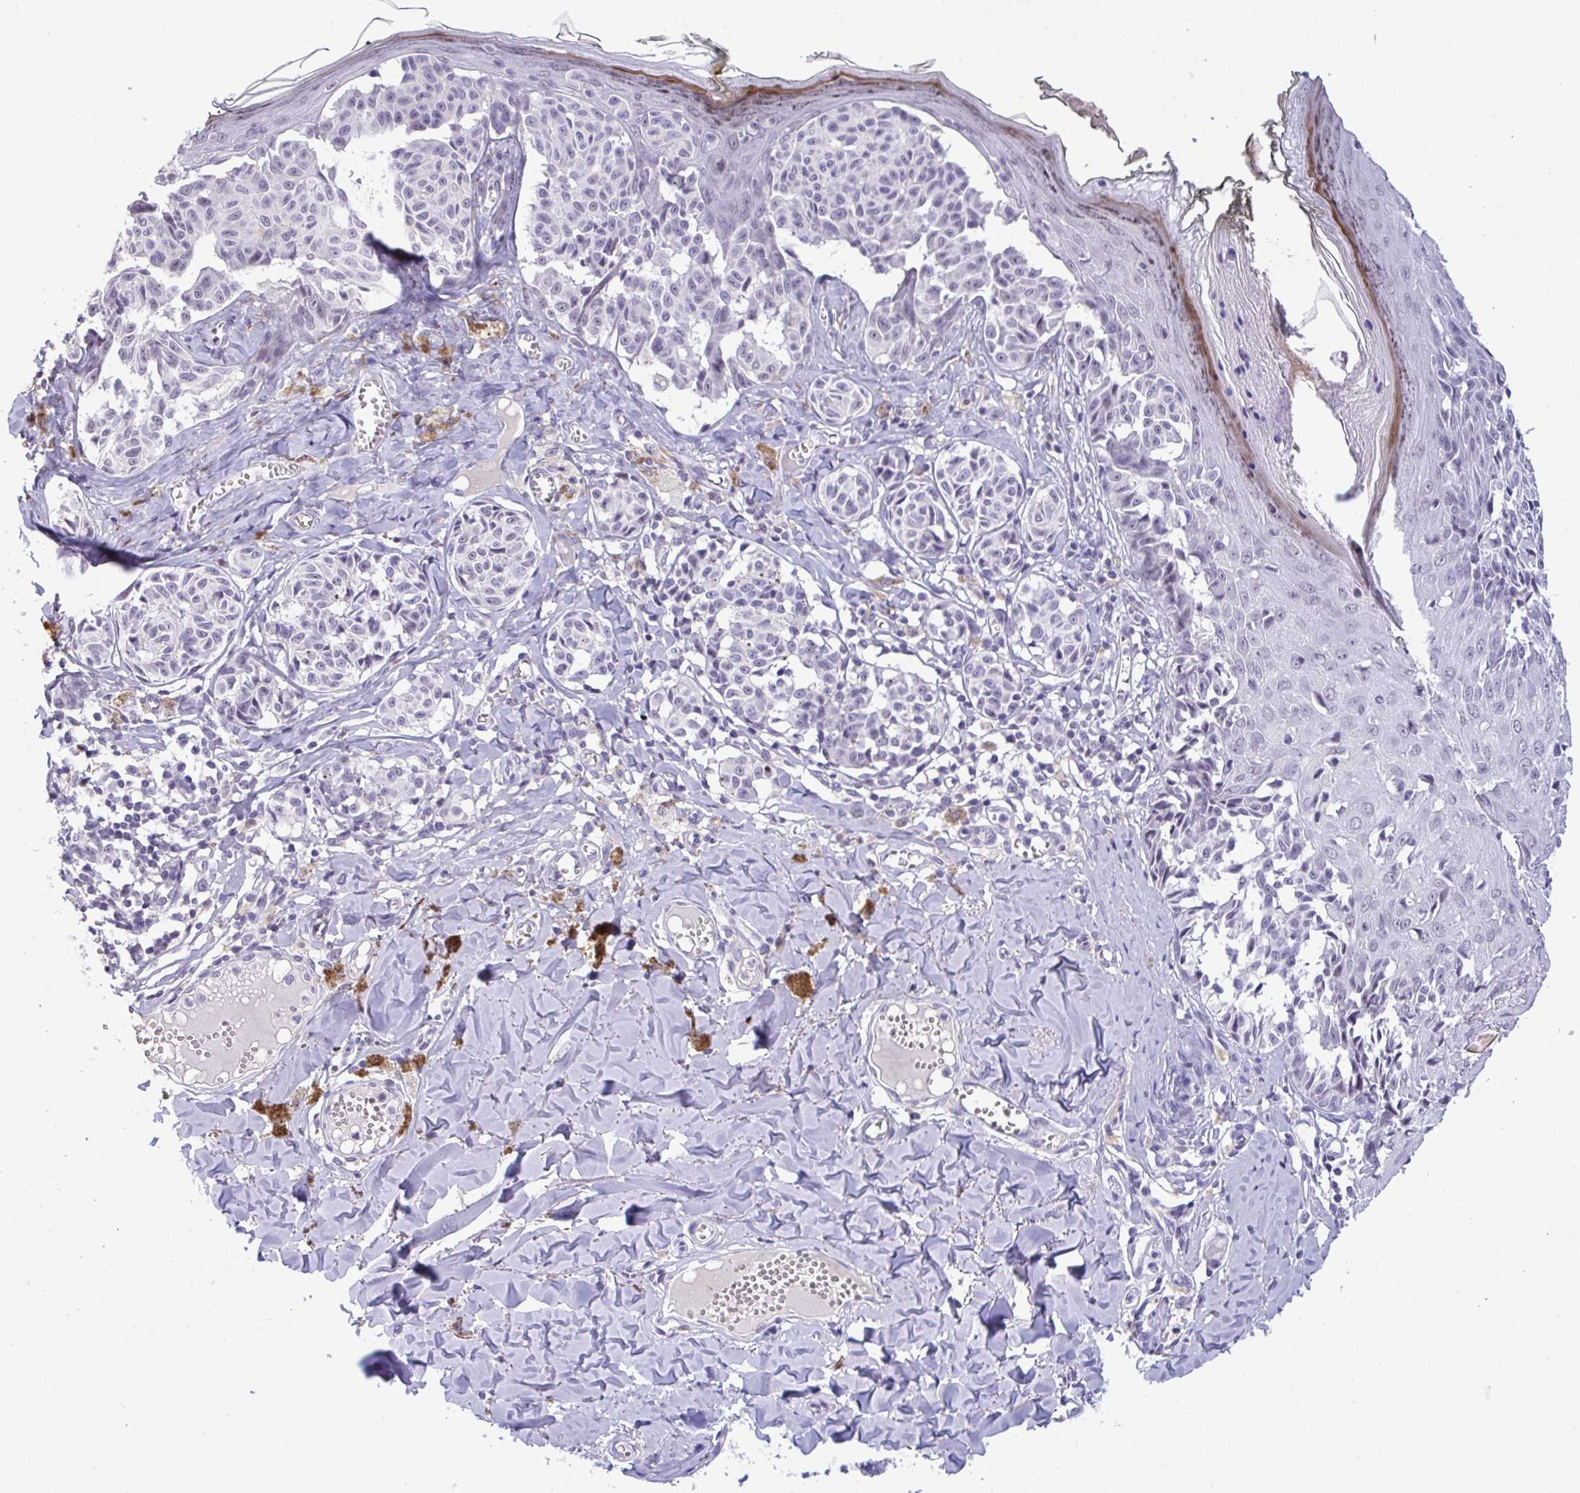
{"staining": {"intensity": "negative", "quantity": "none", "location": "none"}, "tissue": "melanoma", "cell_type": "Tumor cells", "image_type": "cancer", "snomed": [{"axis": "morphology", "description": "Malignant melanoma, NOS"}, {"axis": "topography", "description": "Skin"}], "caption": "Tumor cells are negative for brown protein staining in melanoma.", "gene": "YBX2", "patient": {"sex": "female", "age": 43}}